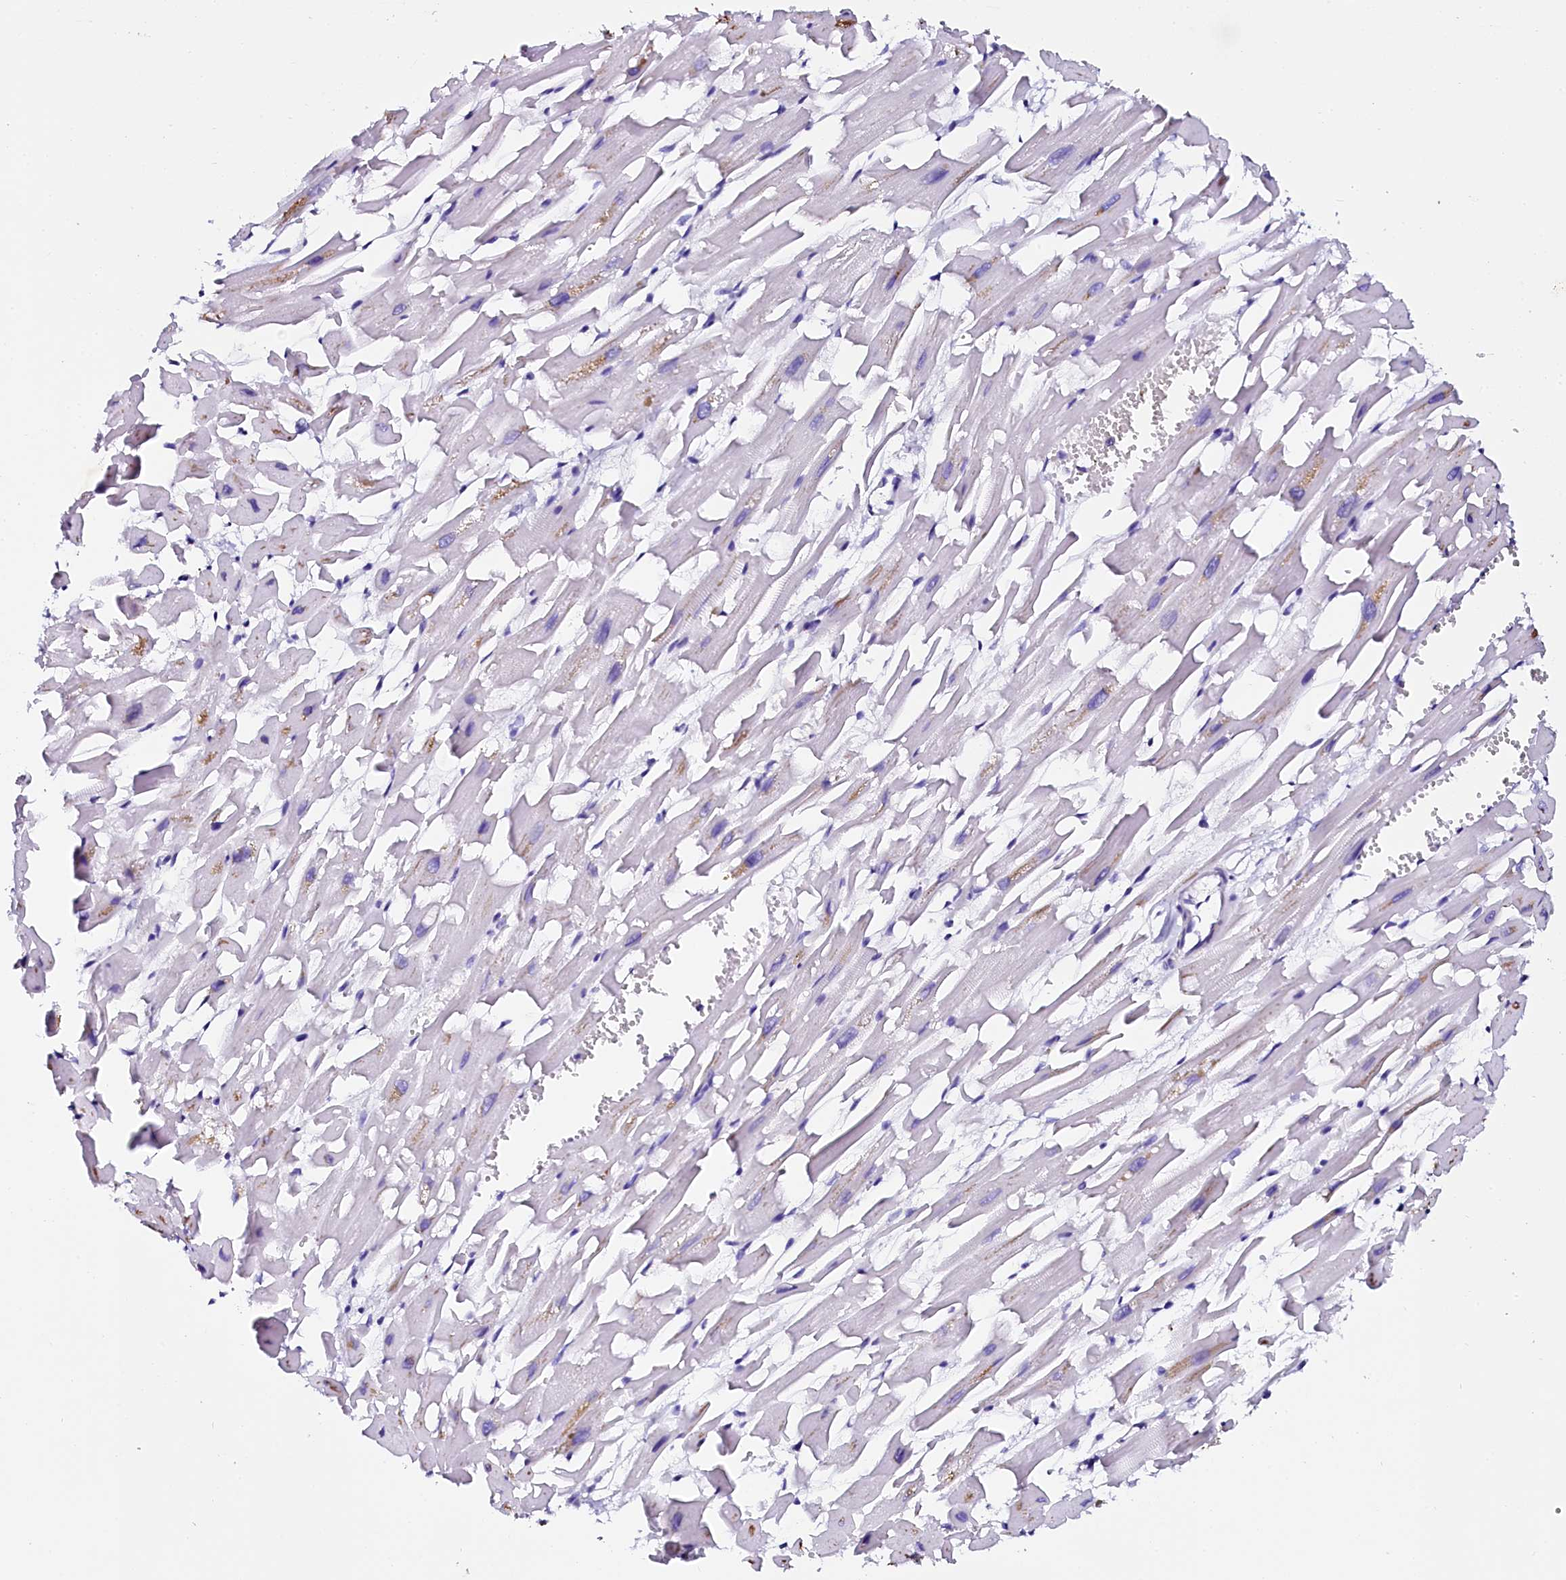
{"staining": {"intensity": "negative", "quantity": "none", "location": "none"}, "tissue": "heart muscle", "cell_type": "Cardiomyocytes", "image_type": "normal", "snomed": [{"axis": "morphology", "description": "Normal tissue, NOS"}, {"axis": "topography", "description": "Heart"}], "caption": "Micrograph shows no significant protein expression in cardiomyocytes of unremarkable heart muscle. (DAB (3,3'-diaminobenzidine) immunohistochemistry (IHC), high magnification).", "gene": "SORD", "patient": {"sex": "female", "age": 64}}